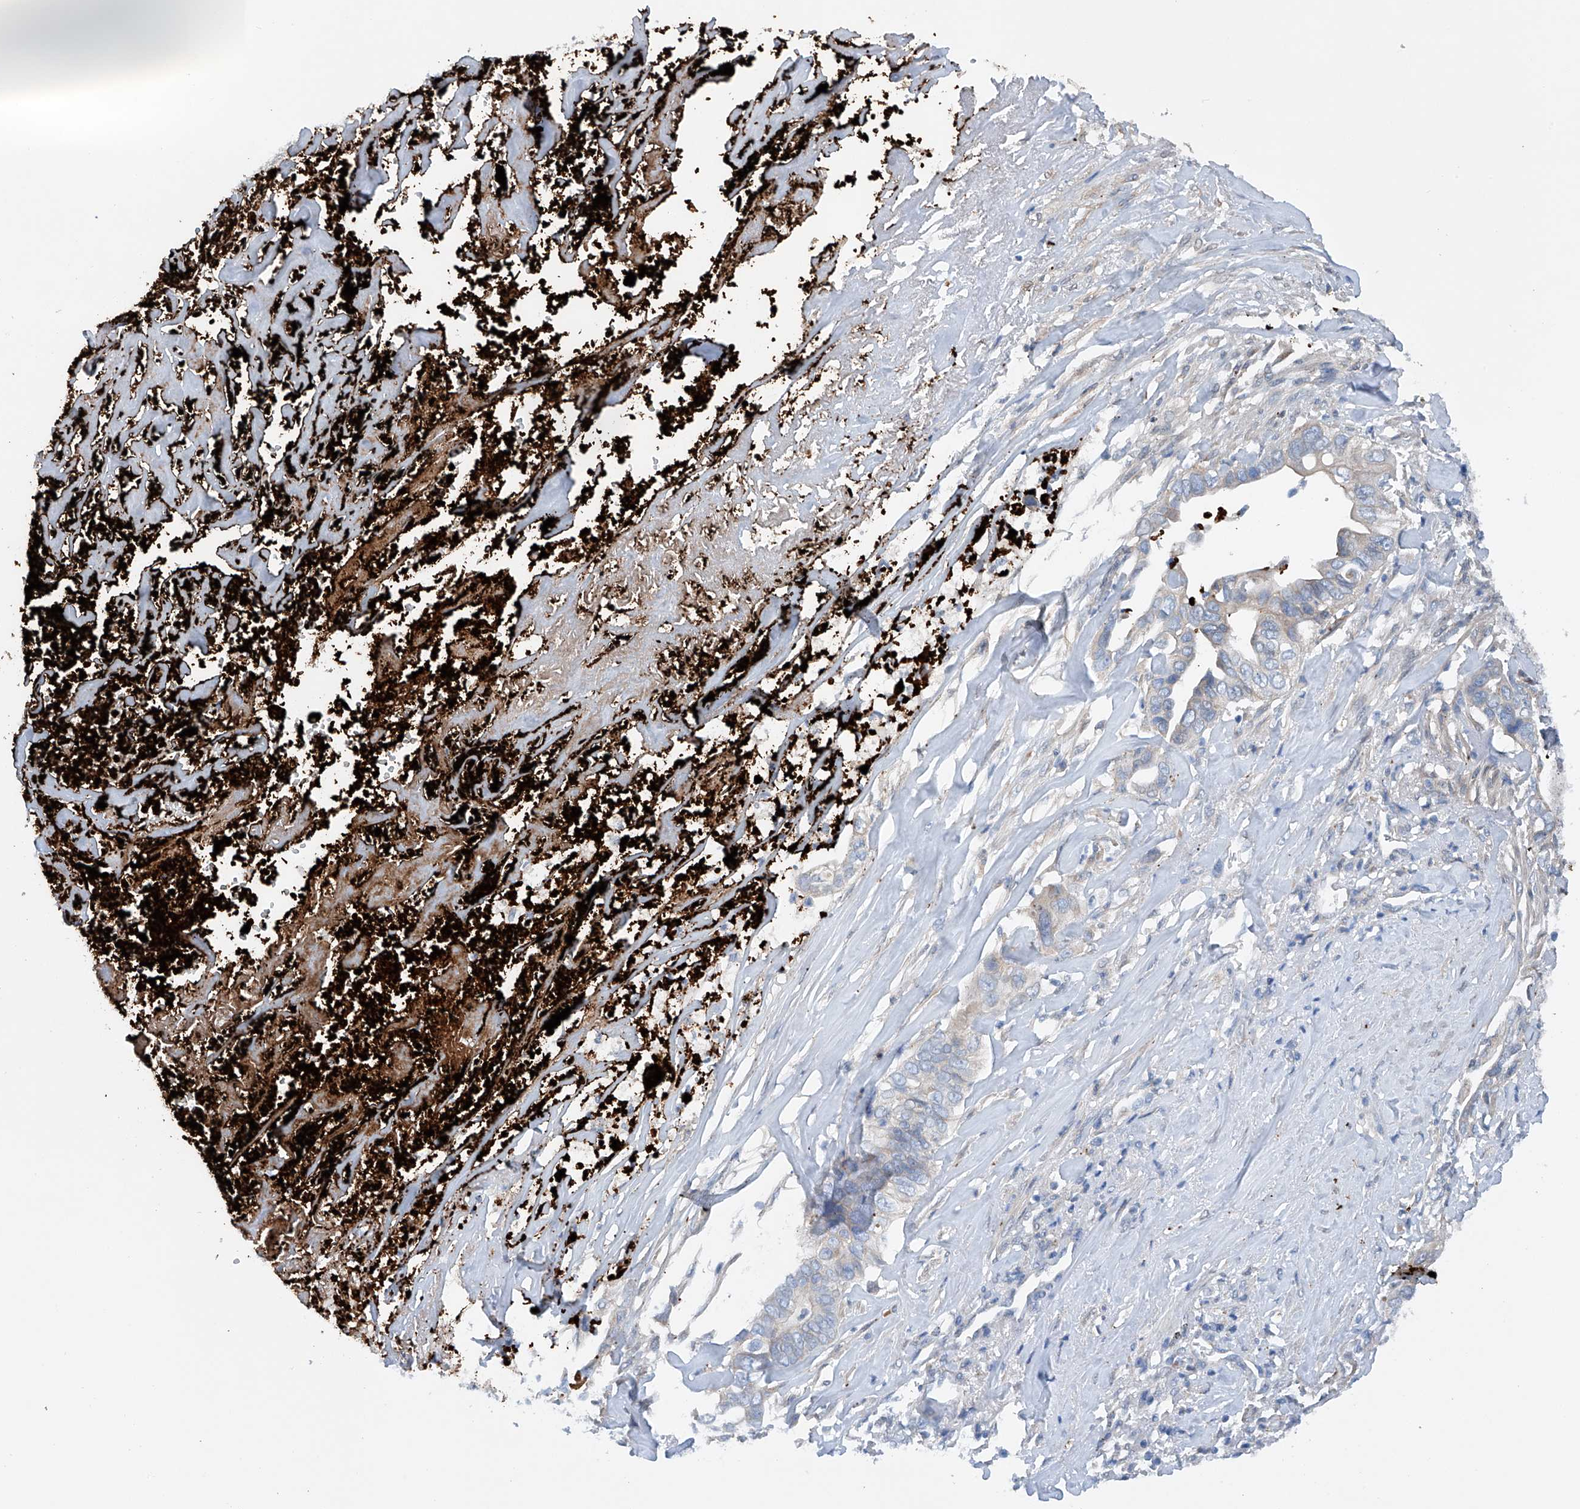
{"staining": {"intensity": "negative", "quantity": "none", "location": "none"}, "tissue": "liver cancer", "cell_type": "Tumor cells", "image_type": "cancer", "snomed": [{"axis": "morphology", "description": "Cholangiocarcinoma"}, {"axis": "topography", "description": "Liver"}], "caption": "Cholangiocarcinoma (liver) stained for a protein using IHC demonstrates no positivity tumor cells.", "gene": "CEP85L", "patient": {"sex": "female", "age": 79}}